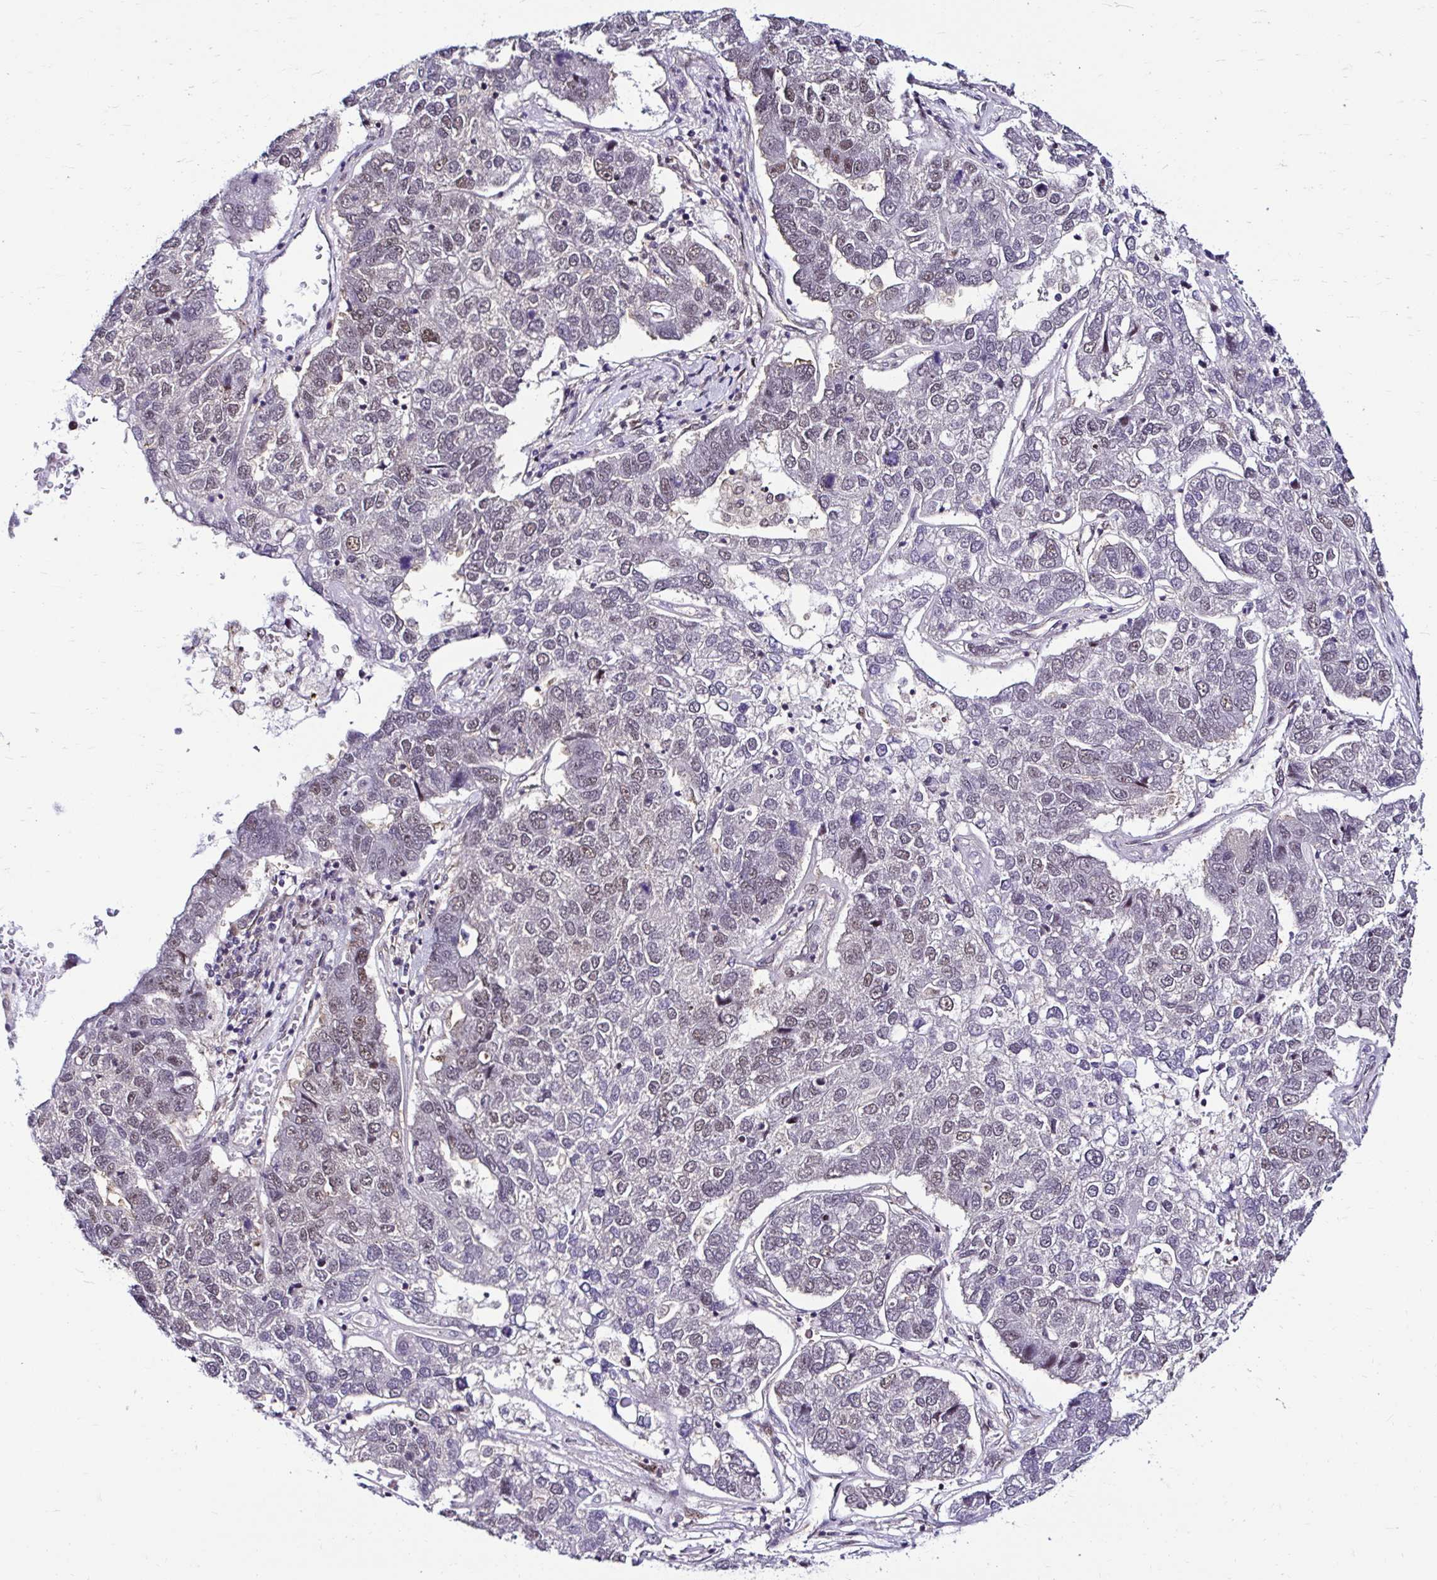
{"staining": {"intensity": "weak", "quantity": "25%-75%", "location": "nuclear"}, "tissue": "pancreatic cancer", "cell_type": "Tumor cells", "image_type": "cancer", "snomed": [{"axis": "morphology", "description": "Adenocarcinoma, NOS"}, {"axis": "topography", "description": "Pancreas"}], "caption": "Immunohistochemistry photomicrograph of neoplastic tissue: adenocarcinoma (pancreatic) stained using immunohistochemistry displays low levels of weak protein expression localized specifically in the nuclear of tumor cells, appearing as a nuclear brown color.", "gene": "PSMD3", "patient": {"sex": "female", "age": 61}}